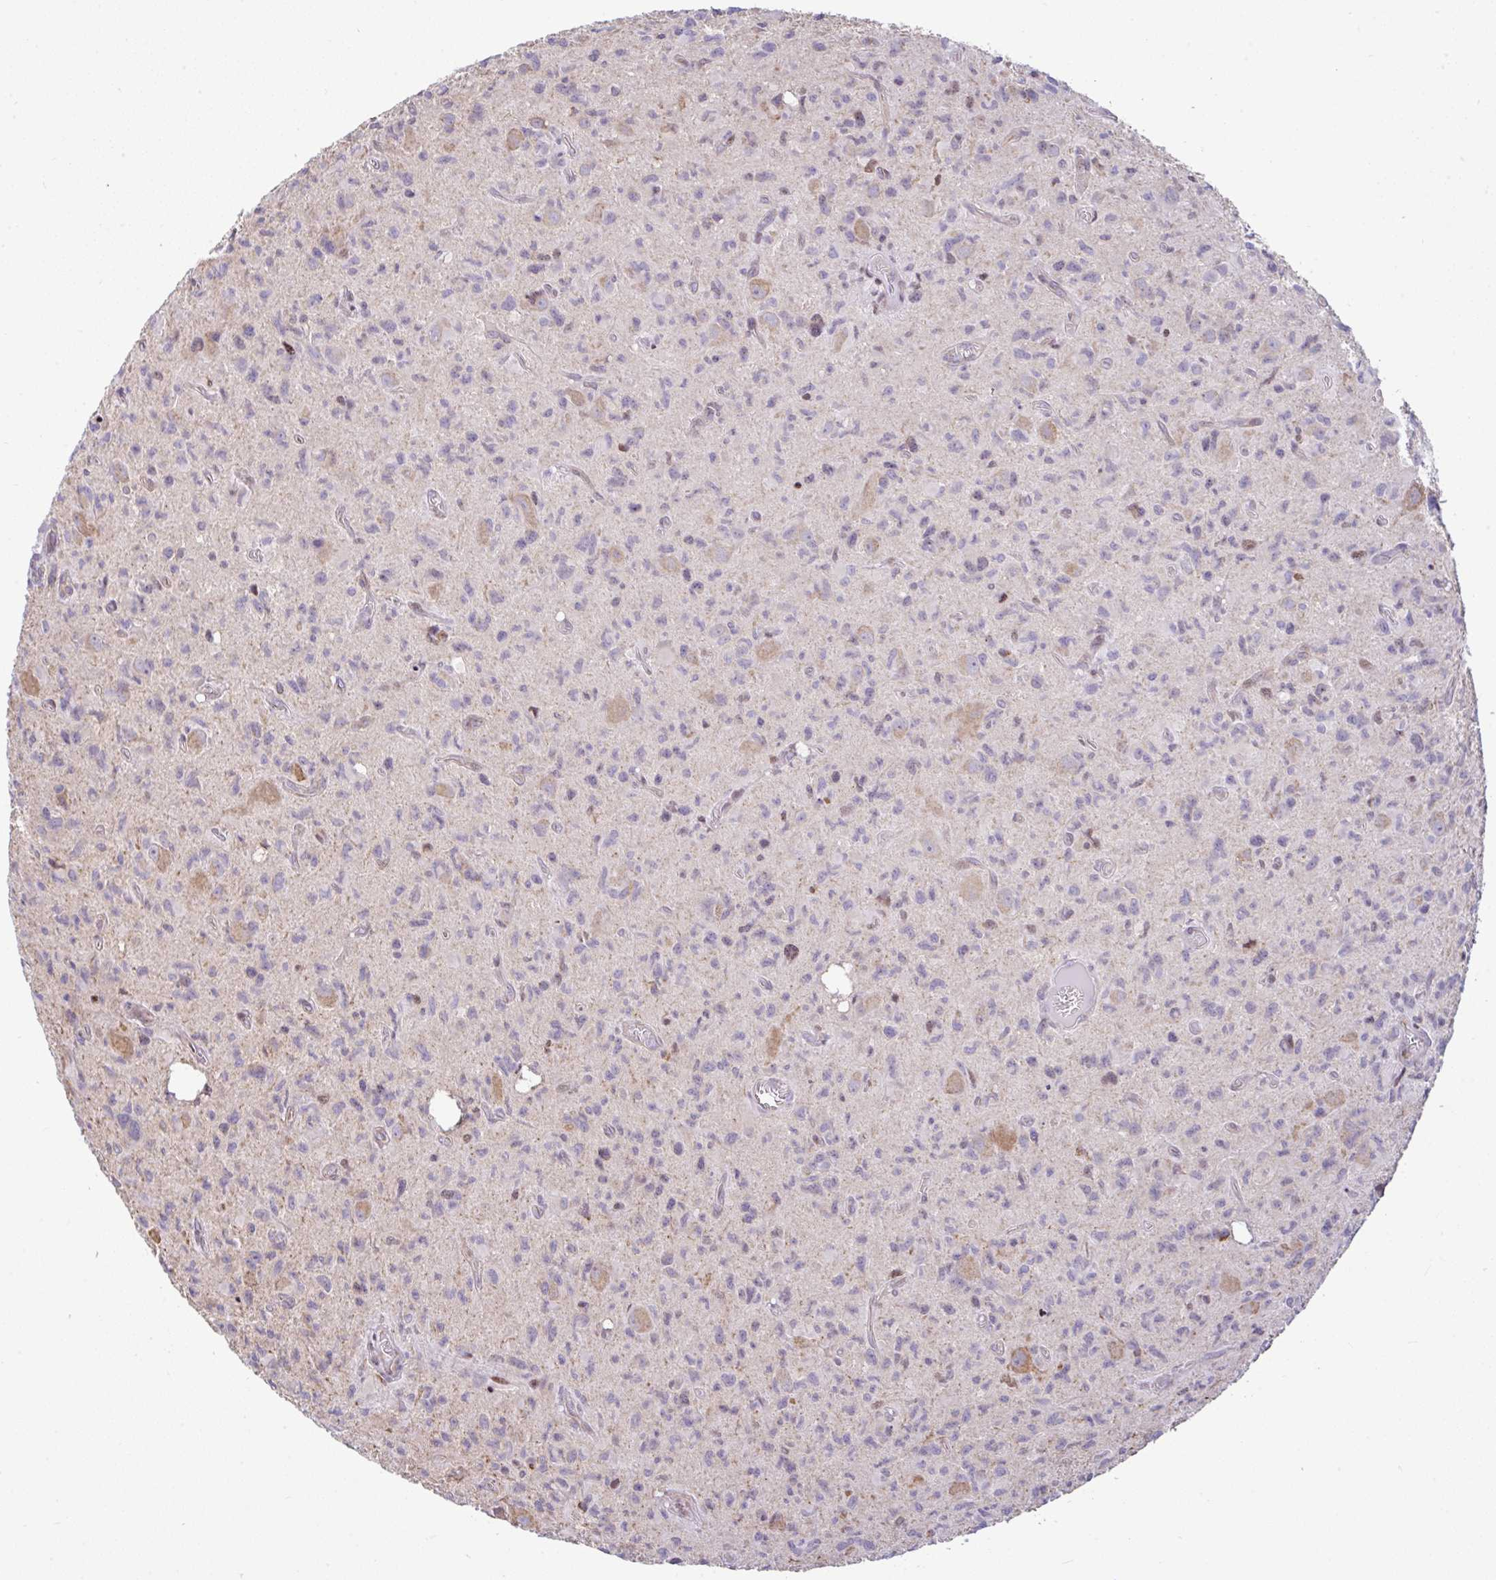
{"staining": {"intensity": "negative", "quantity": "none", "location": "none"}, "tissue": "glioma", "cell_type": "Tumor cells", "image_type": "cancer", "snomed": [{"axis": "morphology", "description": "Glioma, malignant, High grade"}, {"axis": "topography", "description": "Brain"}], "caption": "IHC of human glioma demonstrates no positivity in tumor cells.", "gene": "FIGNL1", "patient": {"sex": "male", "age": 76}}